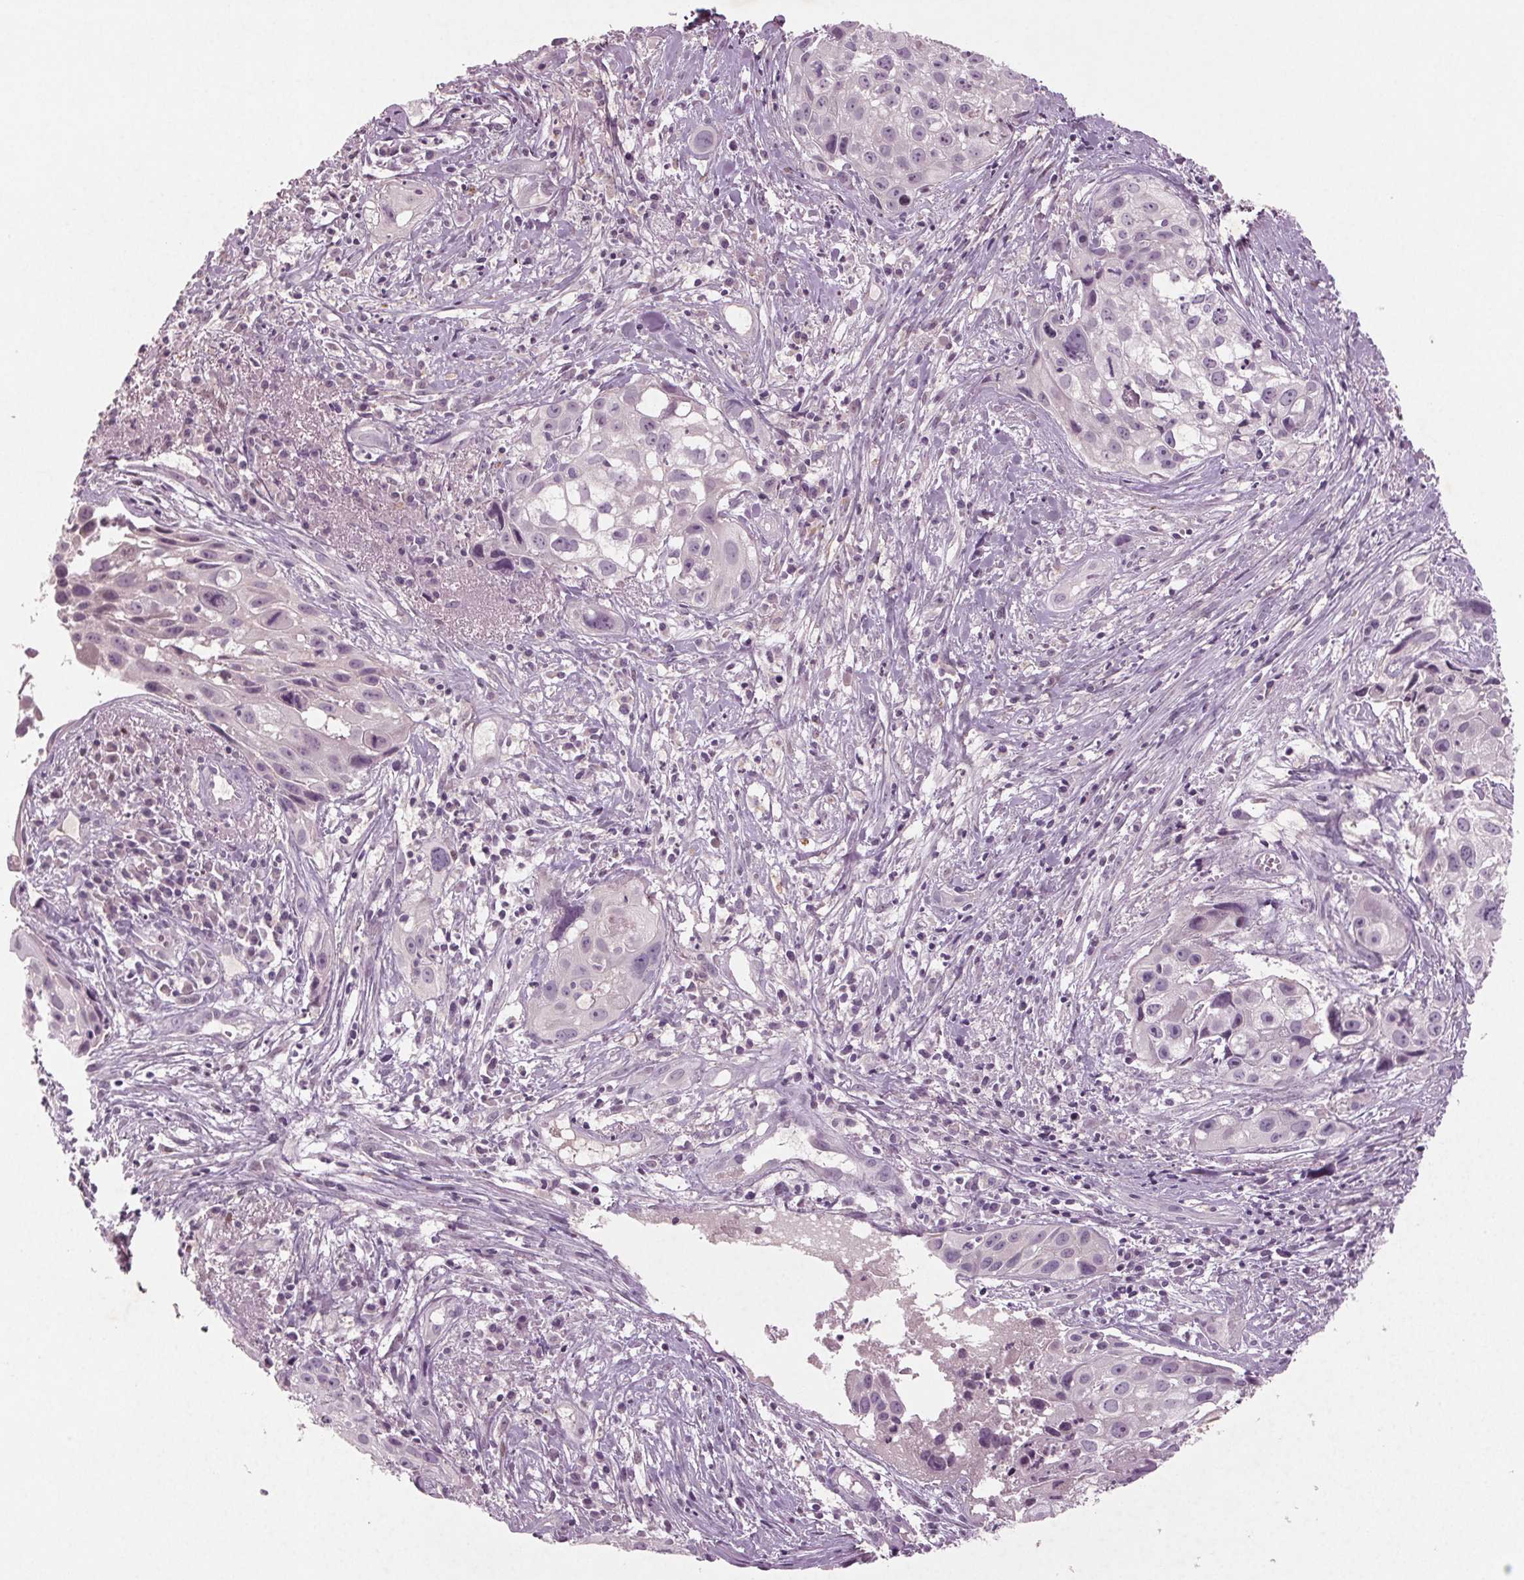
{"staining": {"intensity": "negative", "quantity": "none", "location": "none"}, "tissue": "cervical cancer", "cell_type": "Tumor cells", "image_type": "cancer", "snomed": [{"axis": "morphology", "description": "Squamous cell carcinoma, NOS"}, {"axis": "topography", "description": "Cervix"}], "caption": "Immunohistochemistry (IHC) of human cervical squamous cell carcinoma reveals no staining in tumor cells.", "gene": "BHLHE22", "patient": {"sex": "female", "age": 53}}